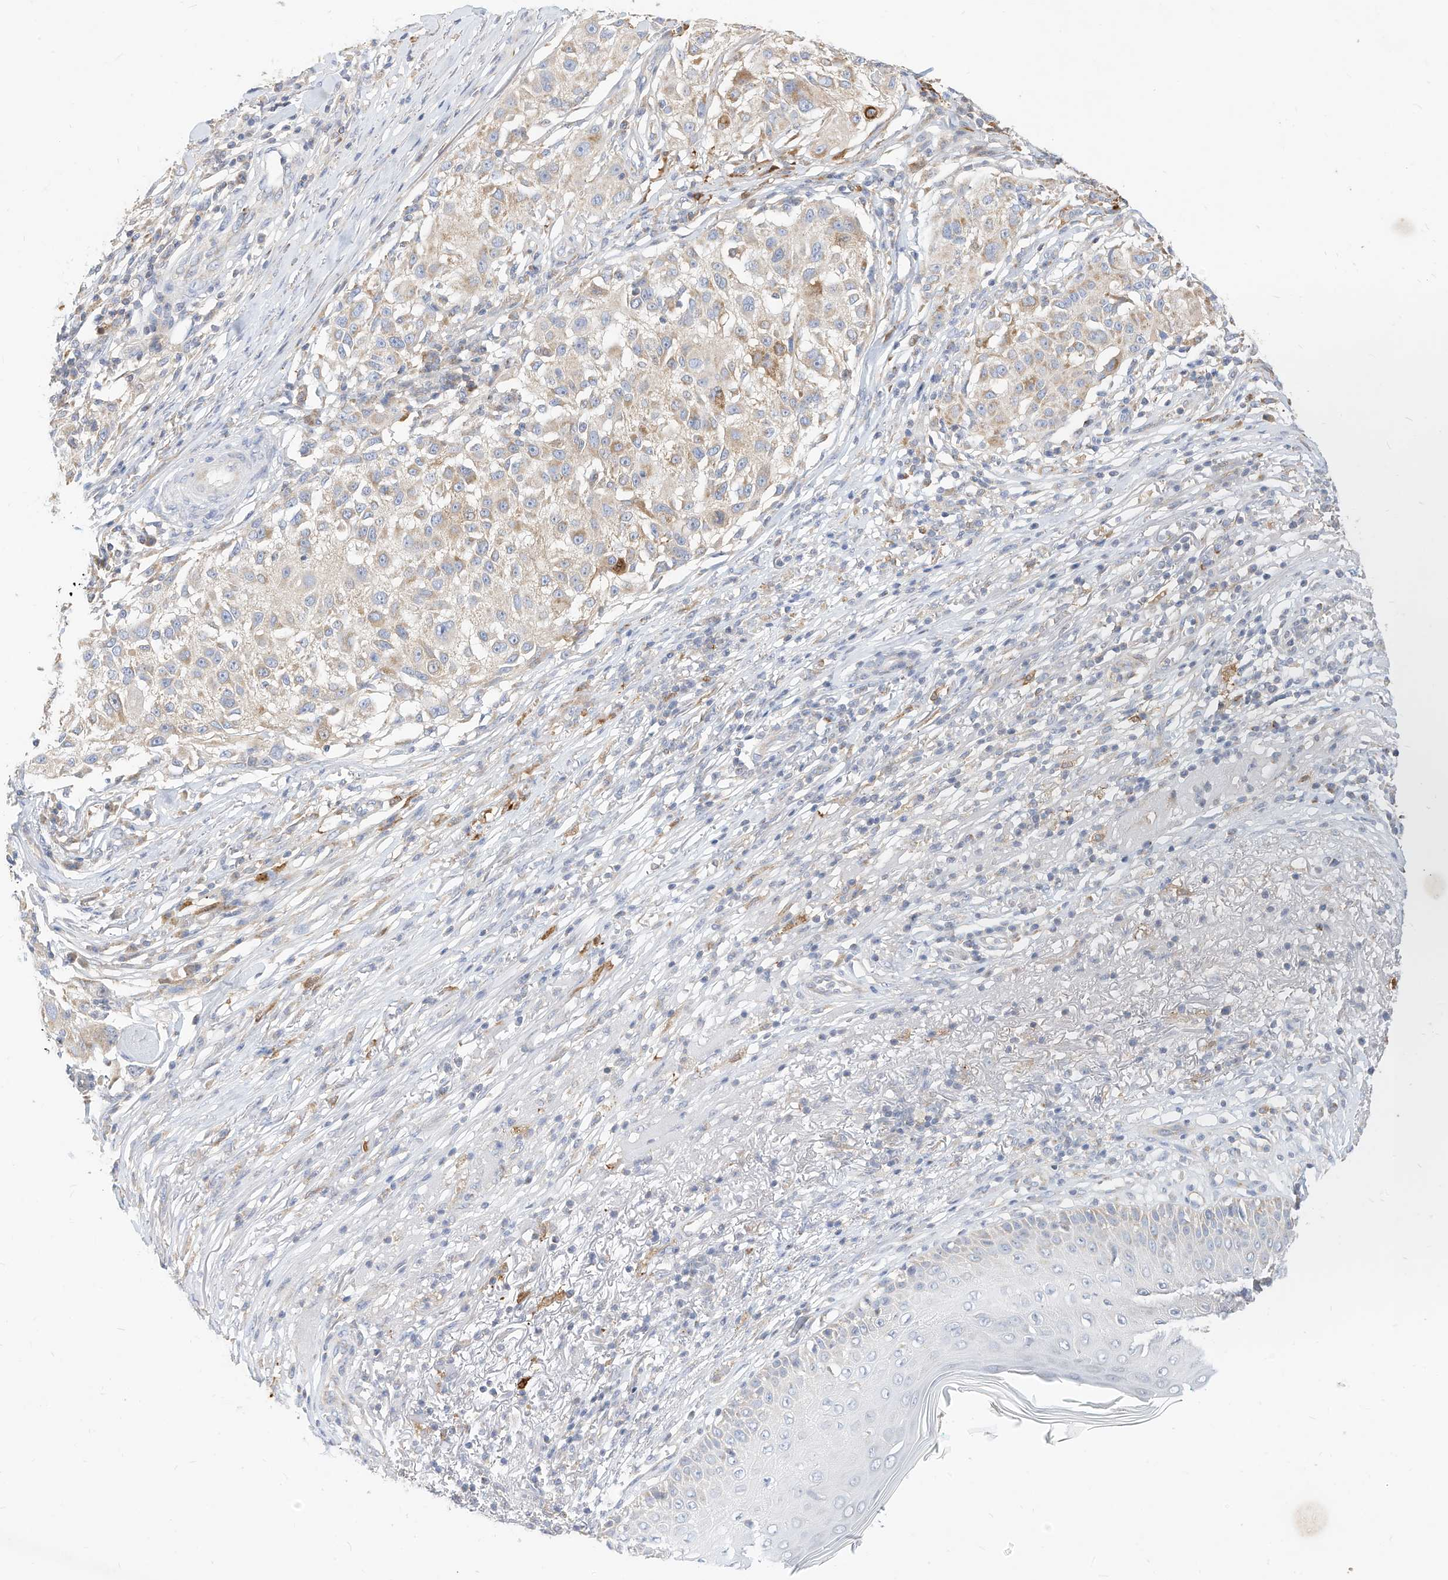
{"staining": {"intensity": "weak", "quantity": "<25%", "location": "cytoplasmic/membranous"}, "tissue": "melanoma", "cell_type": "Tumor cells", "image_type": "cancer", "snomed": [{"axis": "morphology", "description": "Necrosis, NOS"}, {"axis": "morphology", "description": "Malignant melanoma, NOS"}, {"axis": "topography", "description": "Skin"}], "caption": "This photomicrograph is of melanoma stained with immunohistochemistry (IHC) to label a protein in brown with the nuclei are counter-stained blue. There is no expression in tumor cells. Brightfield microscopy of immunohistochemistry (IHC) stained with DAB (brown) and hematoxylin (blue), captured at high magnification.", "gene": "RHOH", "patient": {"sex": "female", "age": 87}}